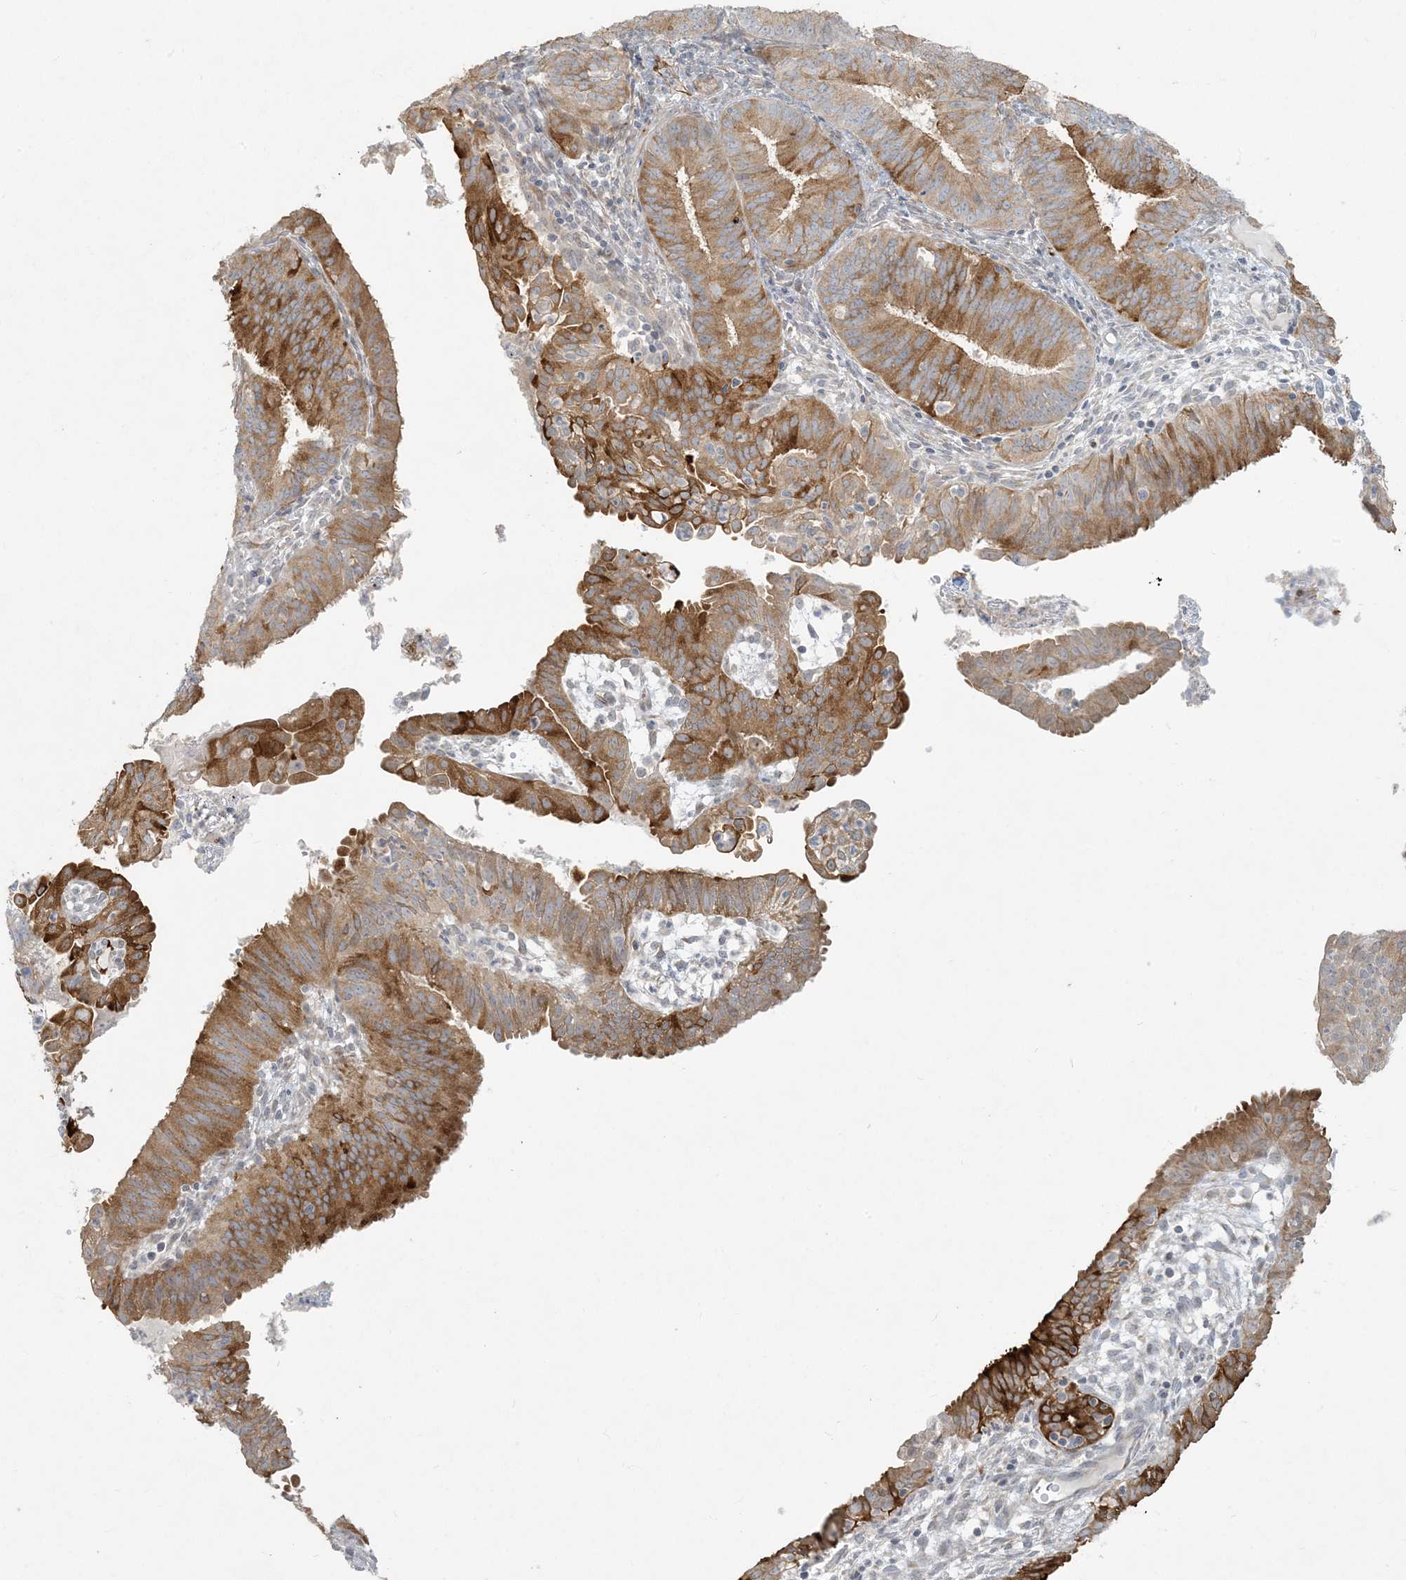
{"staining": {"intensity": "moderate", "quantity": "25%-75%", "location": "cytoplasmic/membranous"}, "tissue": "endometrial cancer", "cell_type": "Tumor cells", "image_type": "cancer", "snomed": [{"axis": "morphology", "description": "Adenocarcinoma, NOS"}, {"axis": "topography", "description": "Endometrium"}], "caption": "About 25%-75% of tumor cells in human adenocarcinoma (endometrial) display moderate cytoplasmic/membranous protein staining as visualized by brown immunohistochemical staining.", "gene": "BCORL1", "patient": {"sex": "female", "age": 51}}